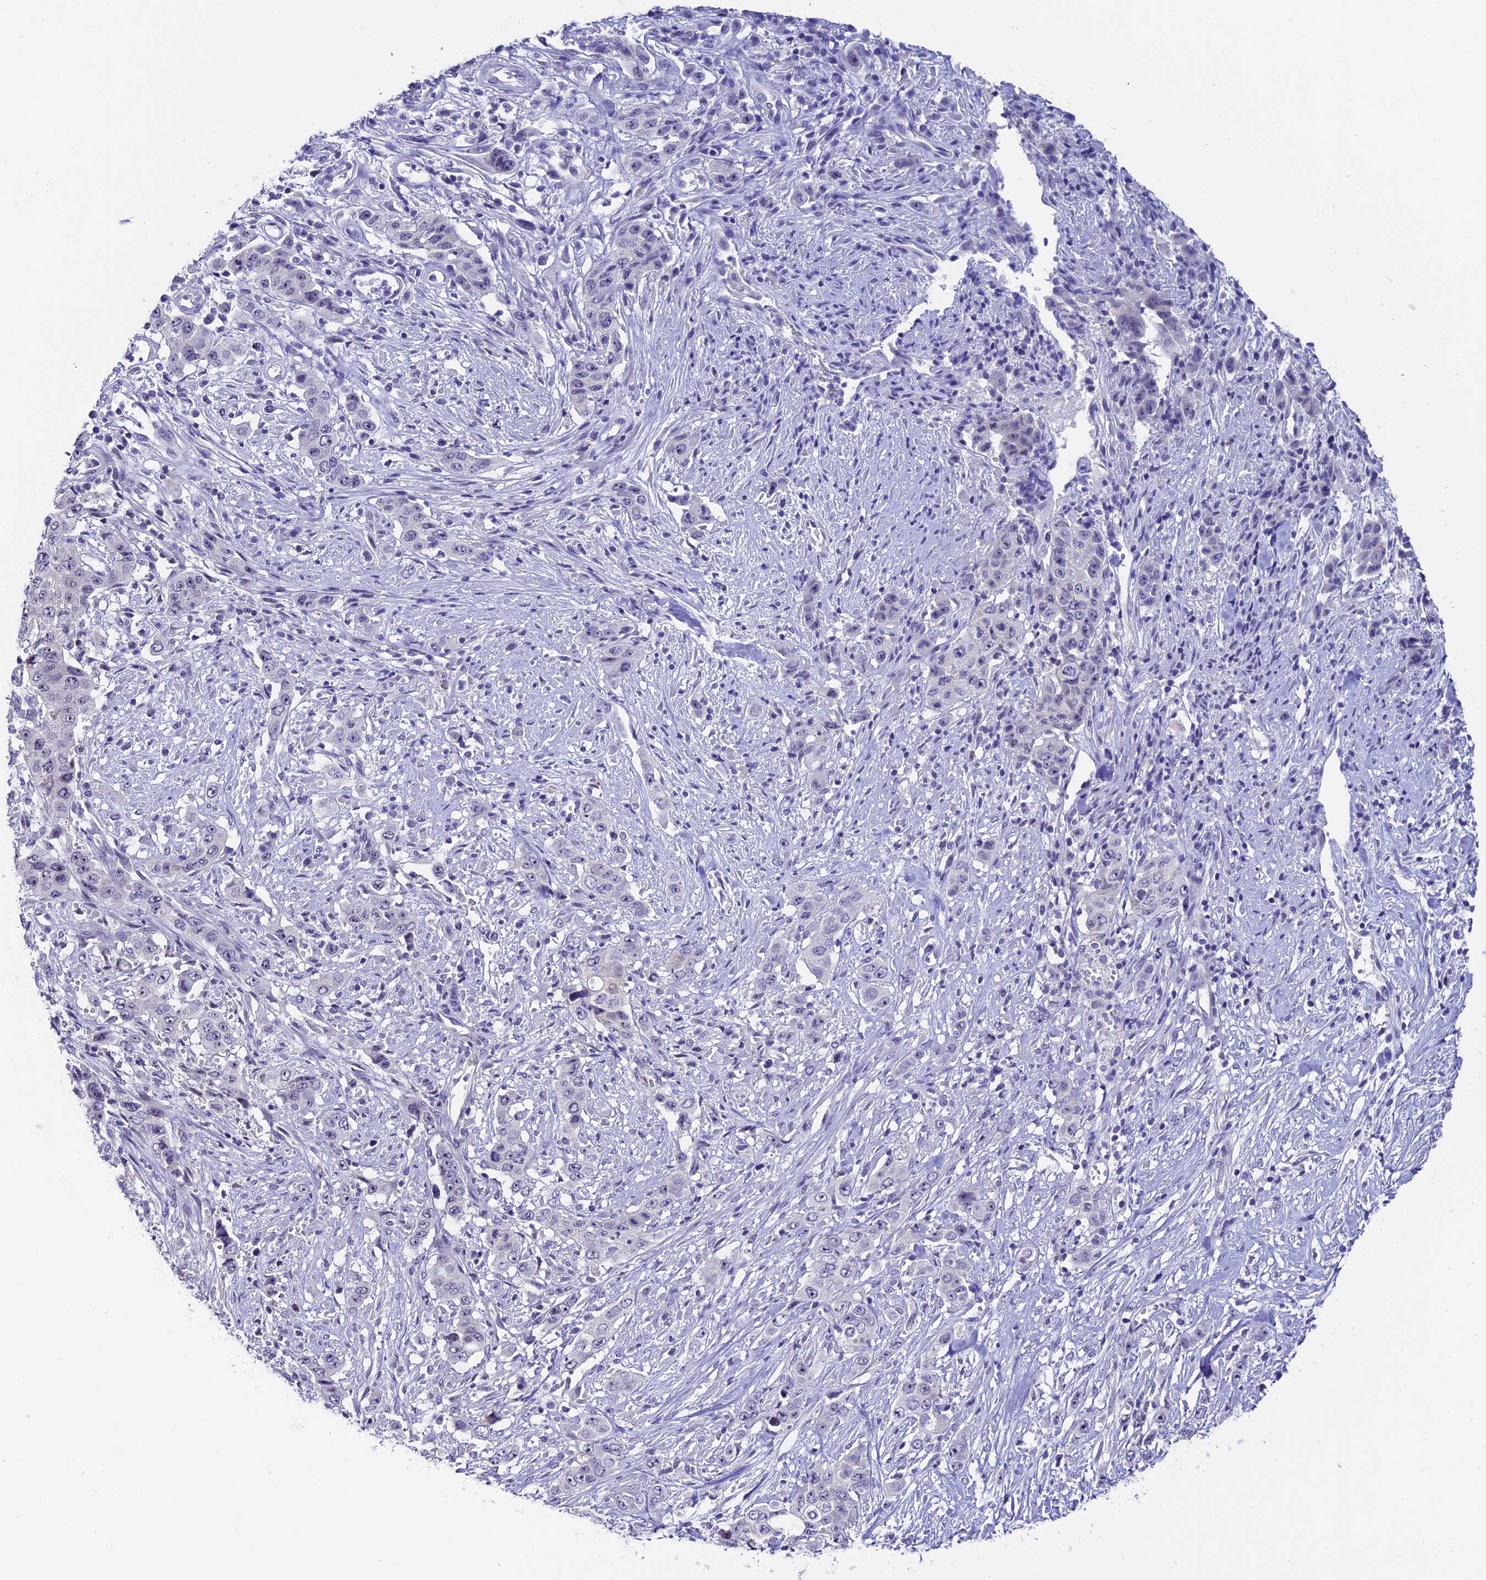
{"staining": {"intensity": "negative", "quantity": "none", "location": "none"}, "tissue": "stomach cancer", "cell_type": "Tumor cells", "image_type": "cancer", "snomed": [{"axis": "morphology", "description": "Adenocarcinoma, NOS"}, {"axis": "topography", "description": "Stomach, upper"}], "caption": "The immunohistochemistry photomicrograph has no significant staining in tumor cells of adenocarcinoma (stomach) tissue. The staining is performed using DAB brown chromogen with nuclei counter-stained in using hematoxylin.", "gene": "SLC10A1", "patient": {"sex": "male", "age": 62}}